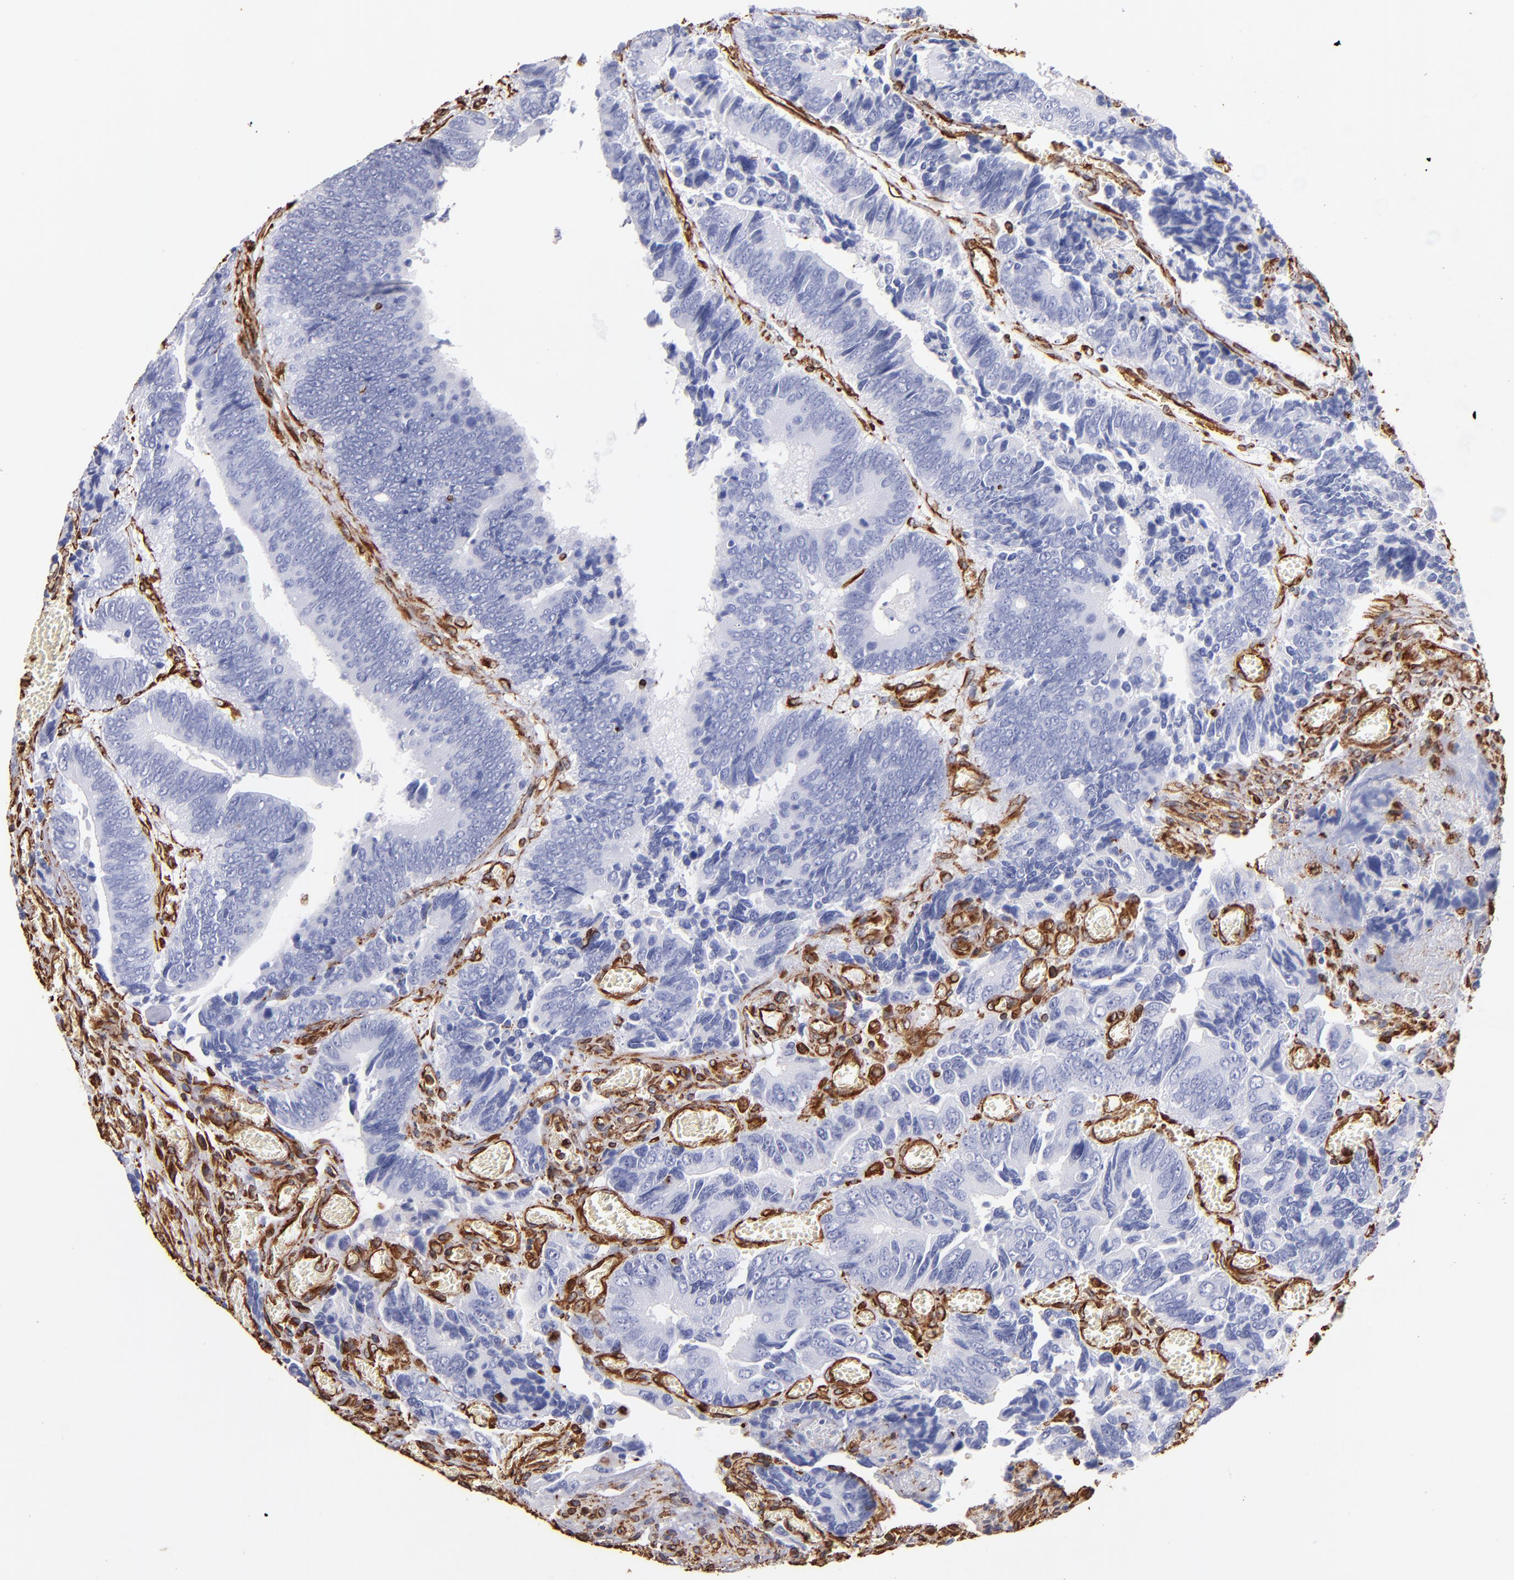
{"staining": {"intensity": "negative", "quantity": "none", "location": "none"}, "tissue": "colorectal cancer", "cell_type": "Tumor cells", "image_type": "cancer", "snomed": [{"axis": "morphology", "description": "Adenocarcinoma, NOS"}, {"axis": "topography", "description": "Colon"}], "caption": "A high-resolution photomicrograph shows IHC staining of colorectal adenocarcinoma, which demonstrates no significant expression in tumor cells.", "gene": "VIM", "patient": {"sex": "male", "age": 72}}